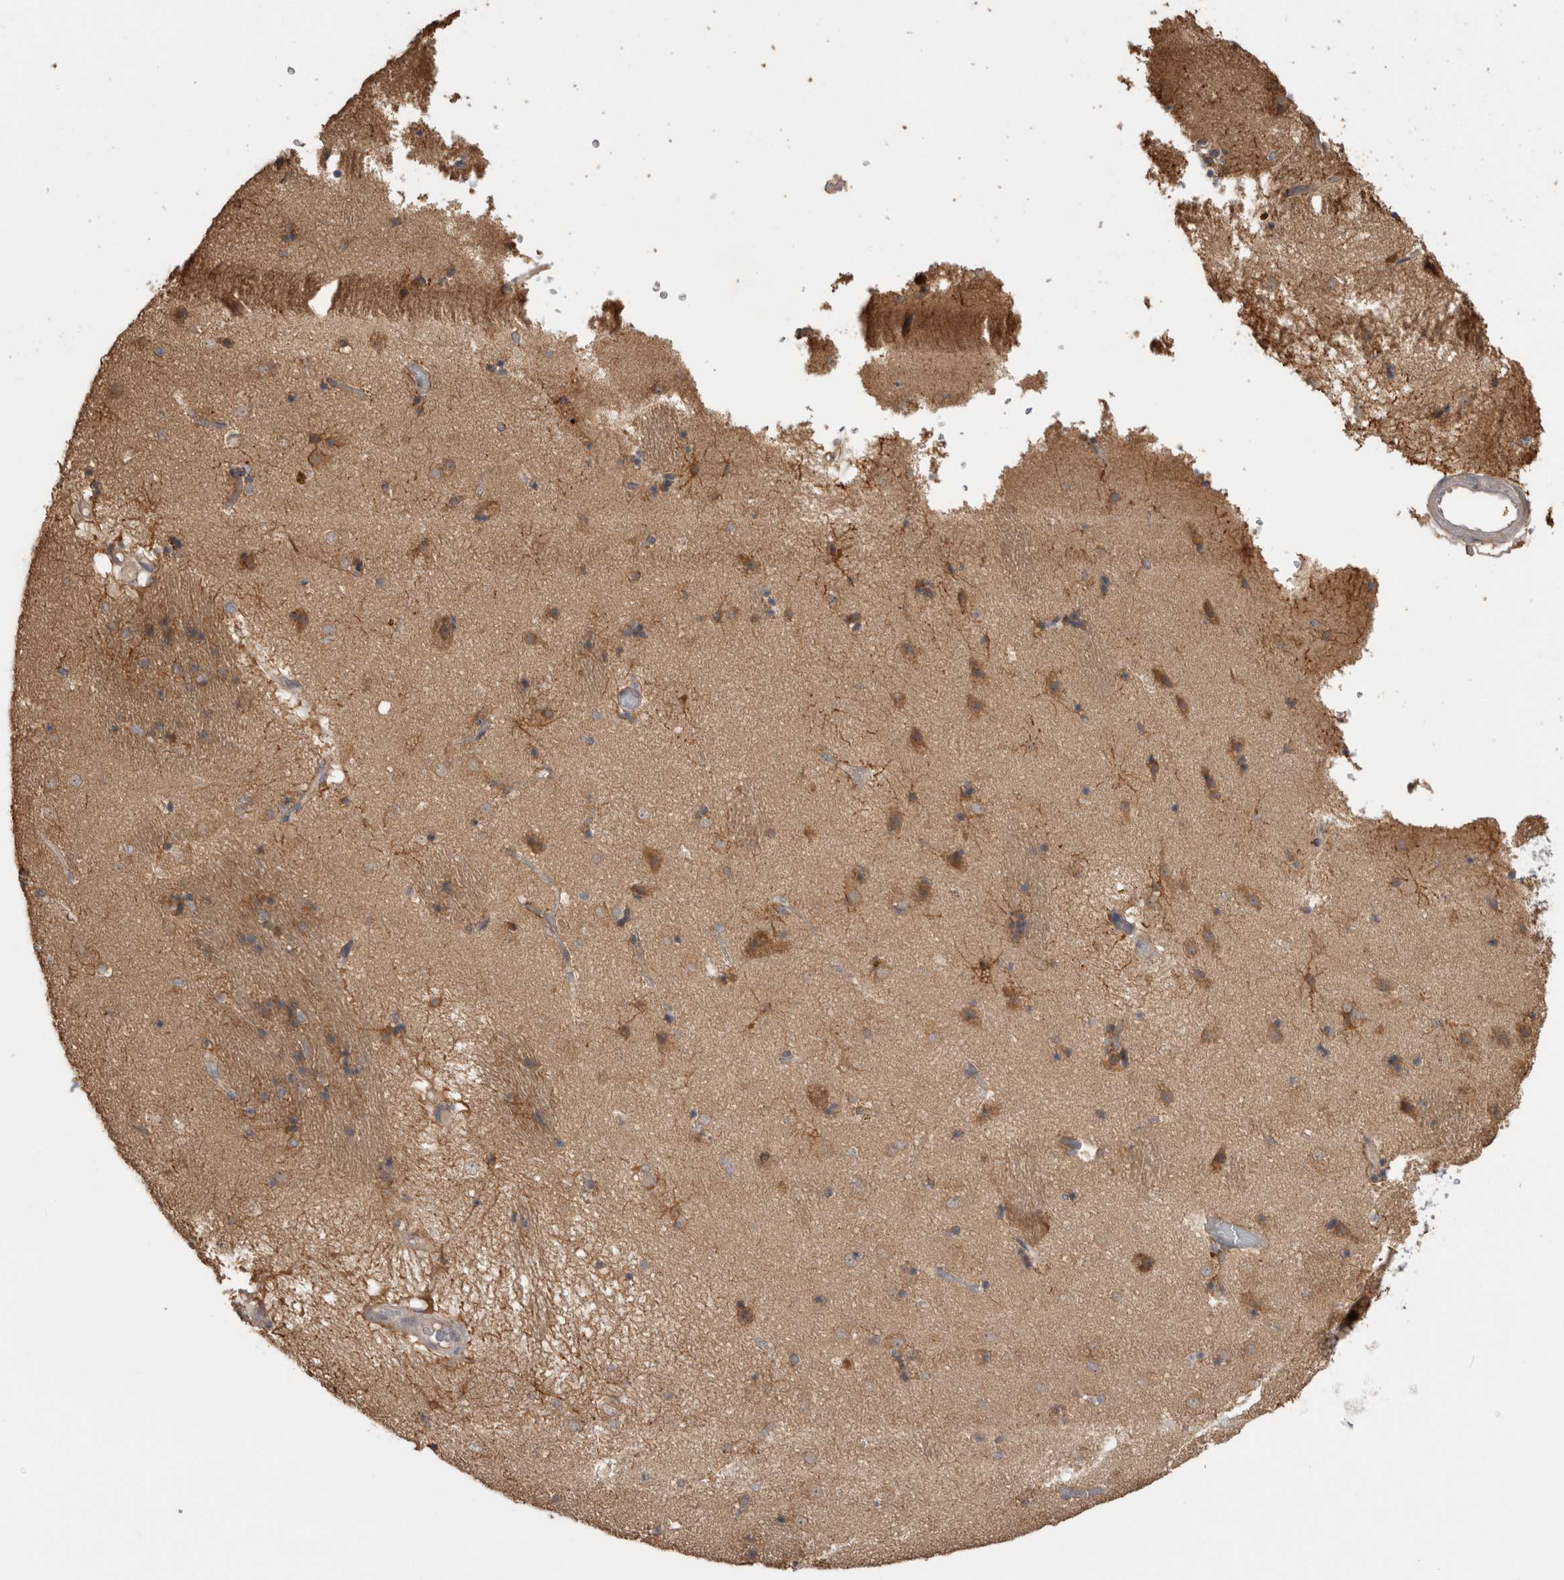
{"staining": {"intensity": "moderate", "quantity": "25%-75%", "location": "cytoplasmic/membranous"}, "tissue": "caudate", "cell_type": "Glial cells", "image_type": "normal", "snomed": [{"axis": "morphology", "description": "Normal tissue, NOS"}, {"axis": "topography", "description": "Lateral ventricle wall"}], "caption": "Immunohistochemistry micrograph of normal human caudate stained for a protein (brown), which exhibits medium levels of moderate cytoplasmic/membranous positivity in about 25%-75% of glial cells.", "gene": "TBCE", "patient": {"sex": "male", "age": 70}}